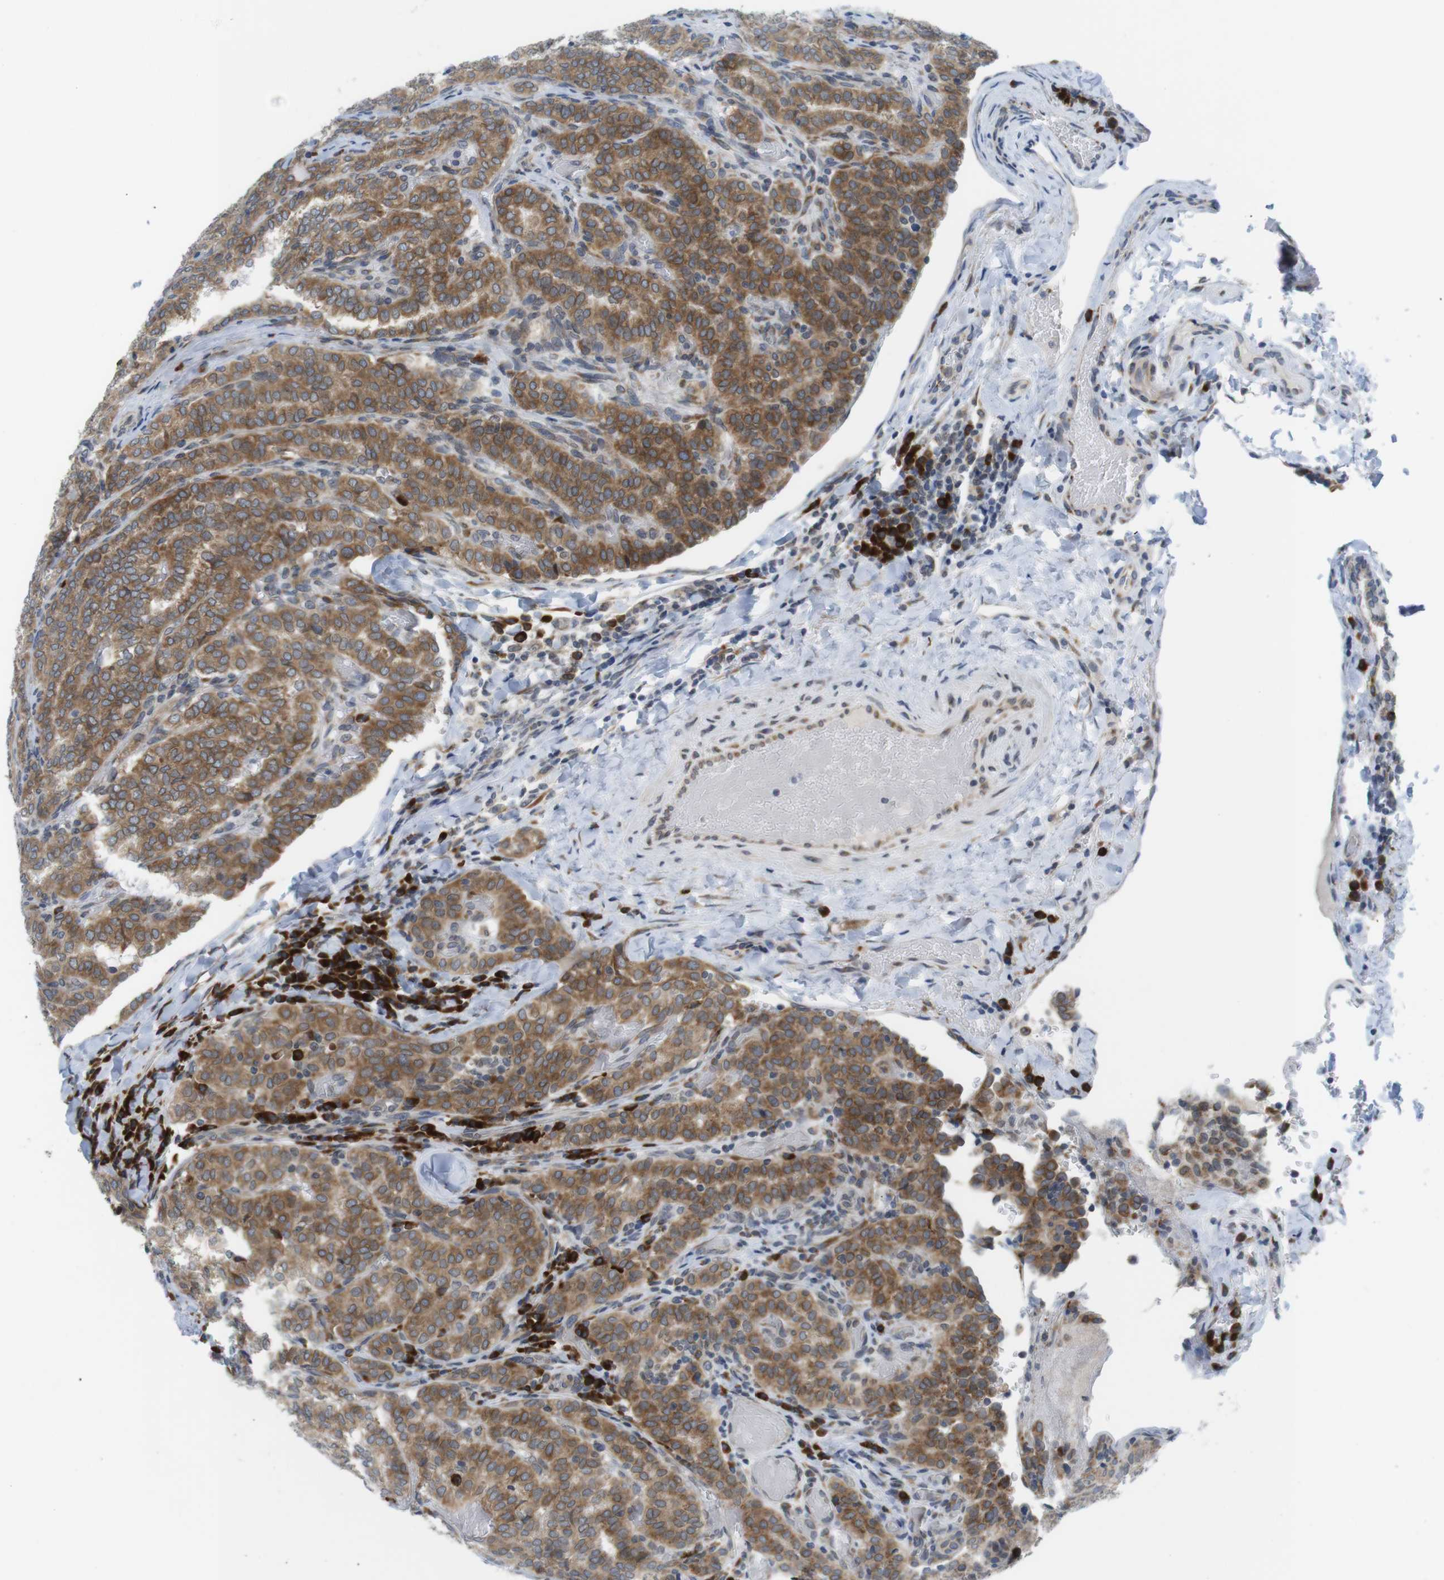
{"staining": {"intensity": "moderate", "quantity": ">75%", "location": "cytoplasmic/membranous"}, "tissue": "thyroid cancer", "cell_type": "Tumor cells", "image_type": "cancer", "snomed": [{"axis": "morphology", "description": "Normal tissue, NOS"}, {"axis": "morphology", "description": "Papillary adenocarcinoma, NOS"}, {"axis": "topography", "description": "Thyroid gland"}], "caption": "Immunohistochemical staining of thyroid papillary adenocarcinoma shows moderate cytoplasmic/membranous protein expression in about >75% of tumor cells.", "gene": "ERGIC3", "patient": {"sex": "female", "age": 30}}